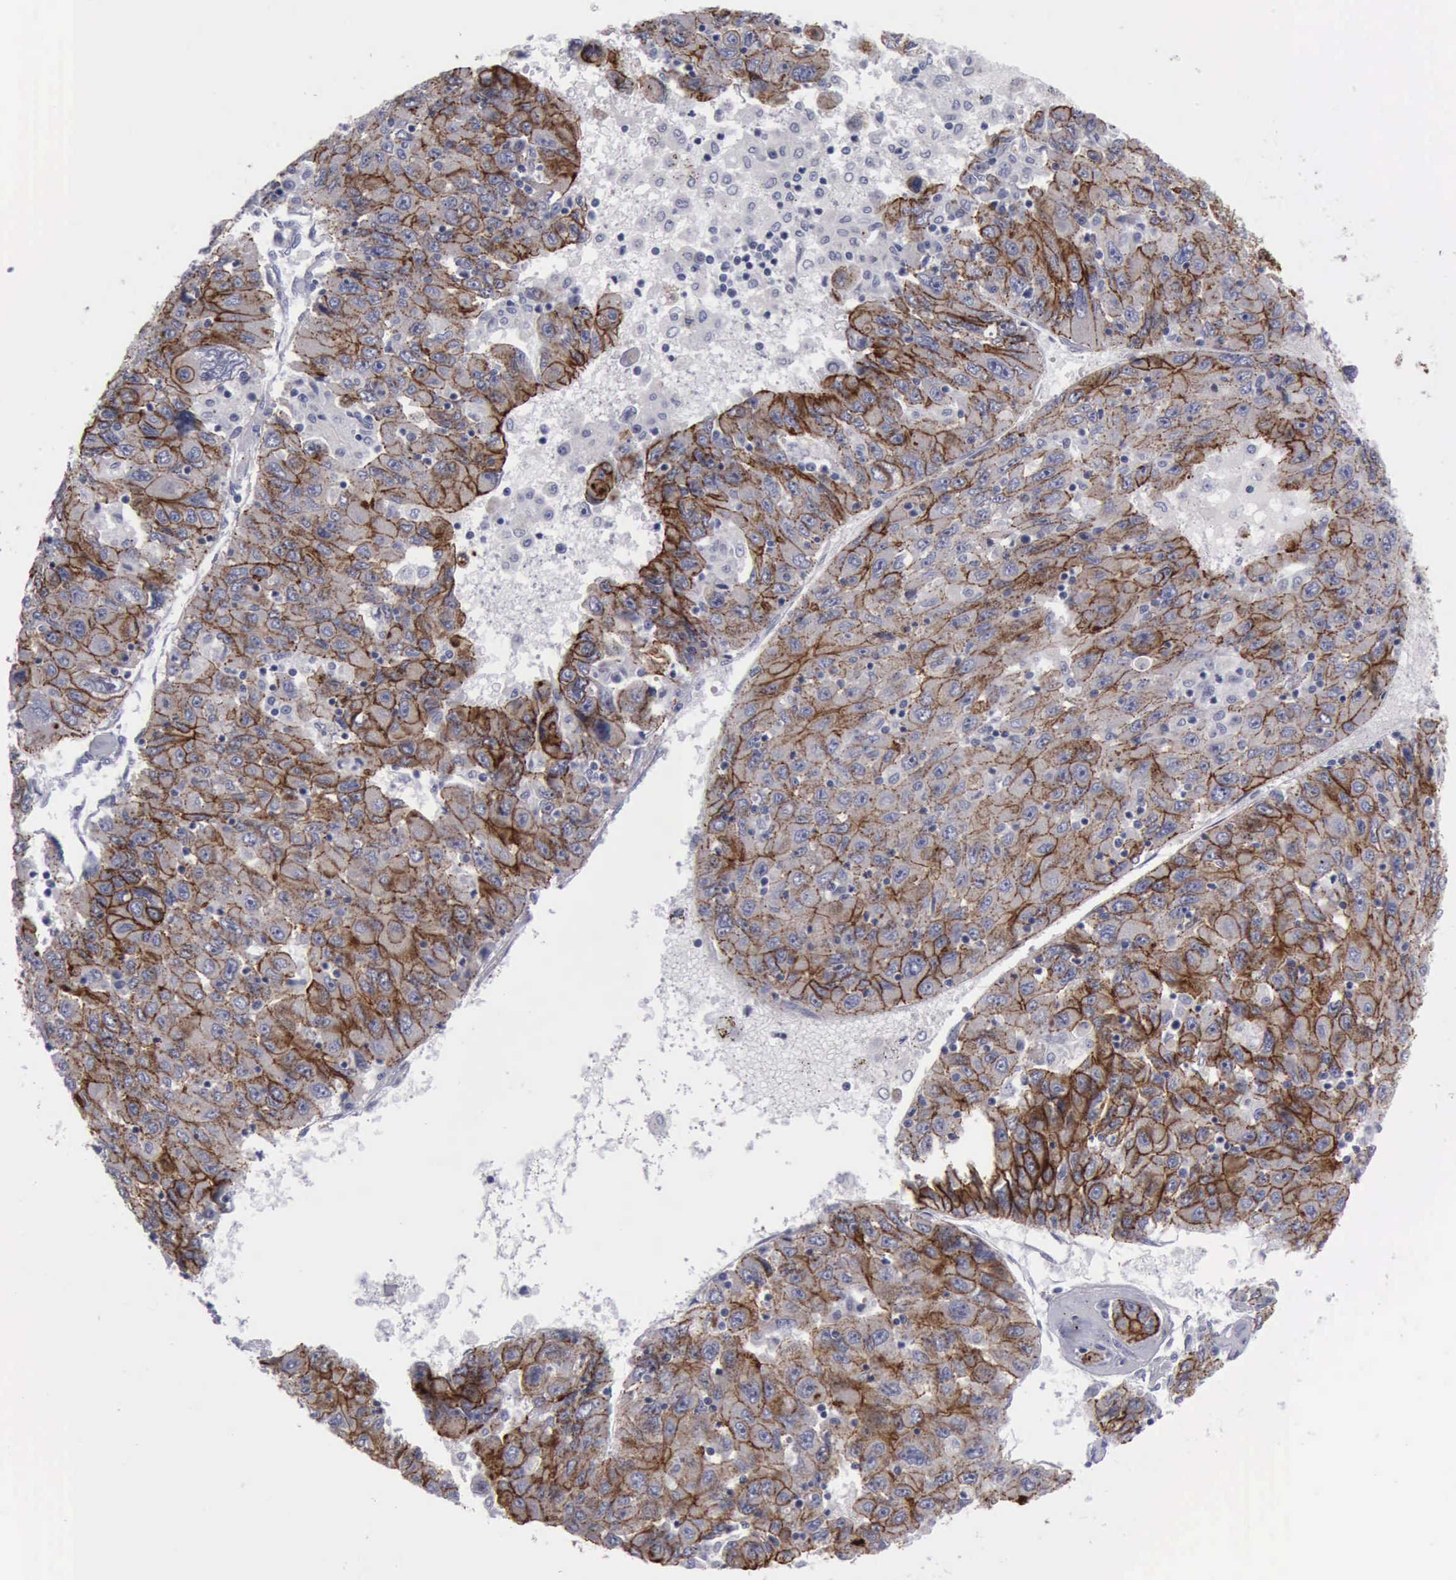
{"staining": {"intensity": "strong", "quantity": ">75%", "location": "cytoplasmic/membranous"}, "tissue": "liver cancer", "cell_type": "Tumor cells", "image_type": "cancer", "snomed": [{"axis": "morphology", "description": "Carcinoma, Hepatocellular, NOS"}, {"axis": "topography", "description": "Liver"}], "caption": "A high-resolution photomicrograph shows immunohistochemistry staining of liver cancer, which displays strong cytoplasmic/membranous staining in approximately >75% of tumor cells.", "gene": "CDH2", "patient": {"sex": "male", "age": 49}}